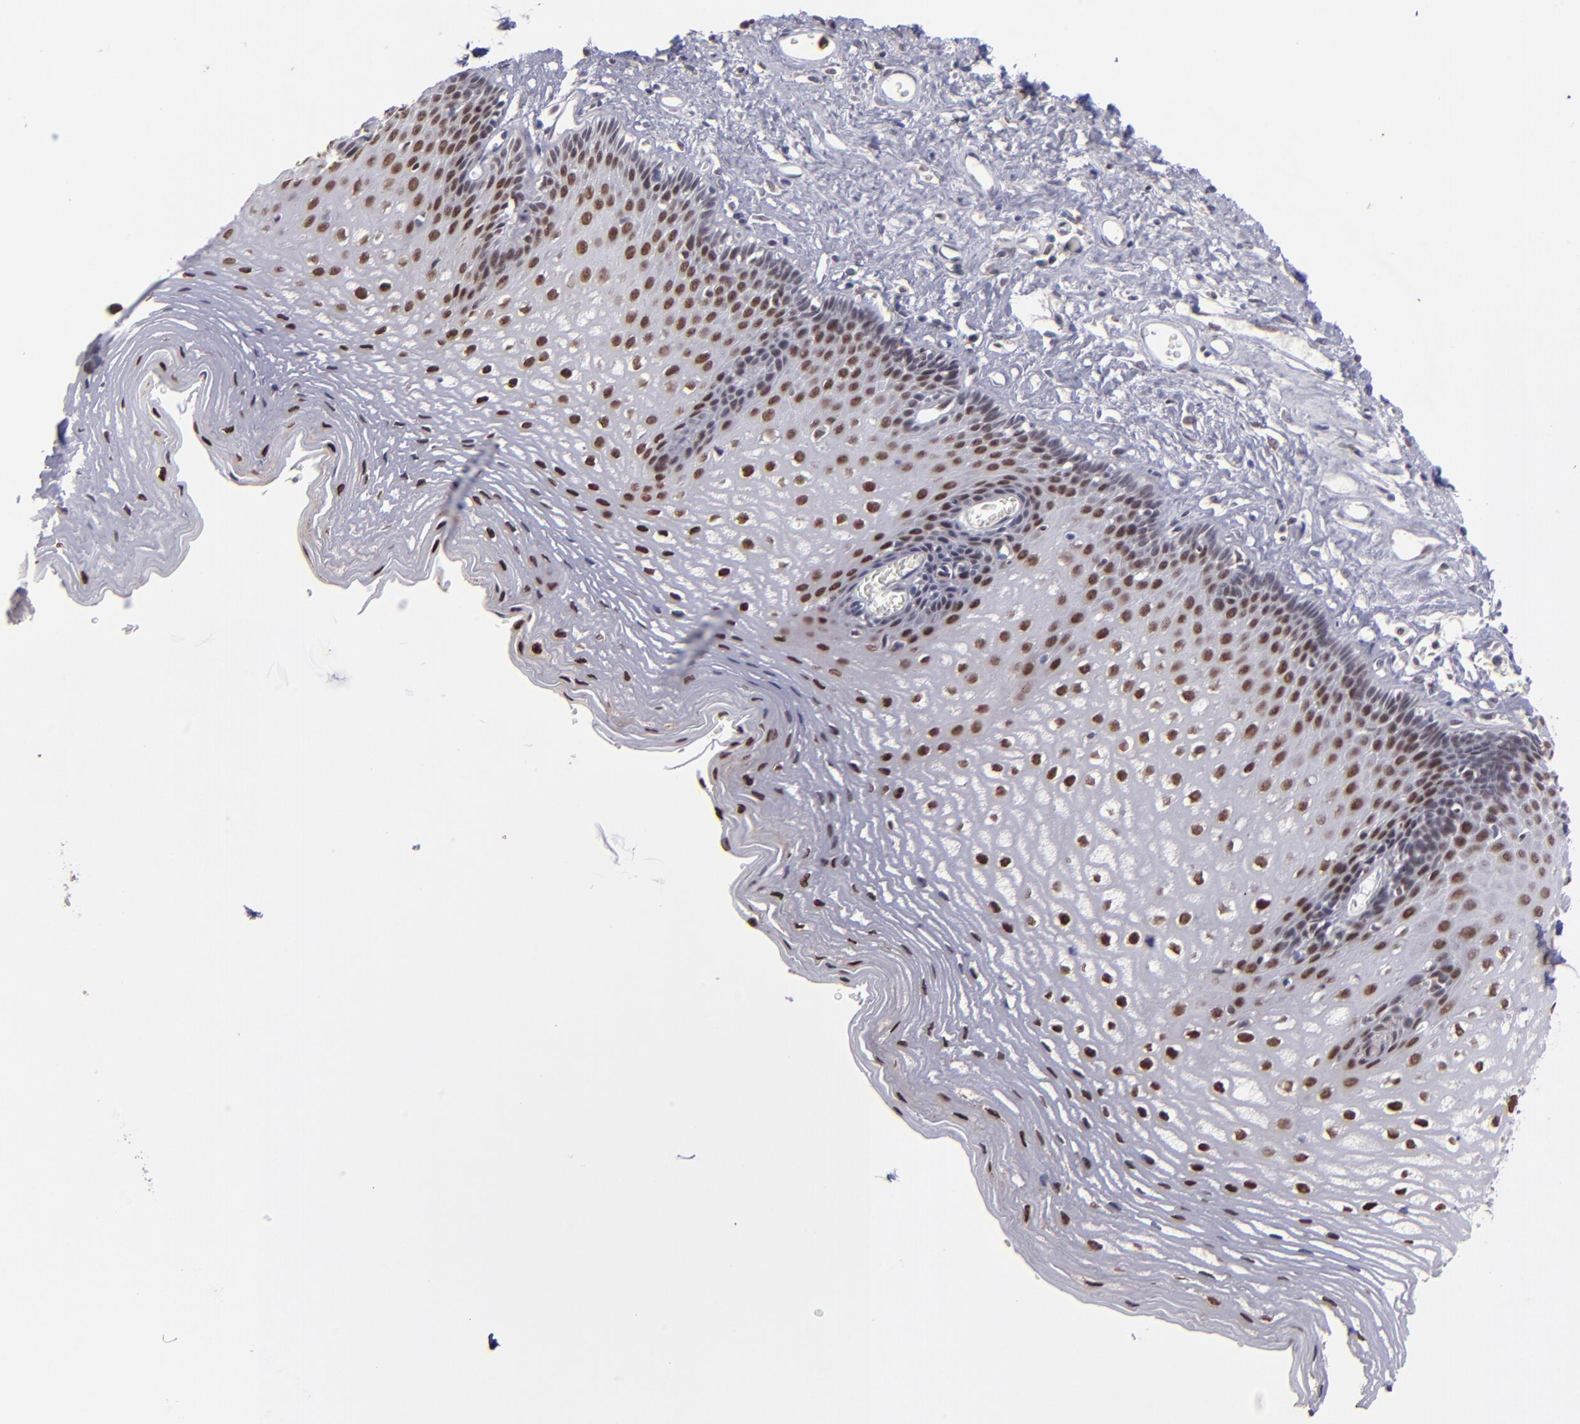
{"staining": {"intensity": "moderate", "quantity": ">75%", "location": "nuclear"}, "tissue": "esophagus", "cell_type": "Squamous epithelial cells", "image_type": "normal", "snomed": [{"axis": "morphology", "description": "Normal tissue, NOS"}, {"axis": "topography", "description": "Esophagus"}], "caption": "Esophagus stained with a brown dye exhibits moderate nuclear positive positivity in approximately >75% of squamous epithelial cells.", "gene": "RREB1", "patient": {"sex": "female", "age": 70}}